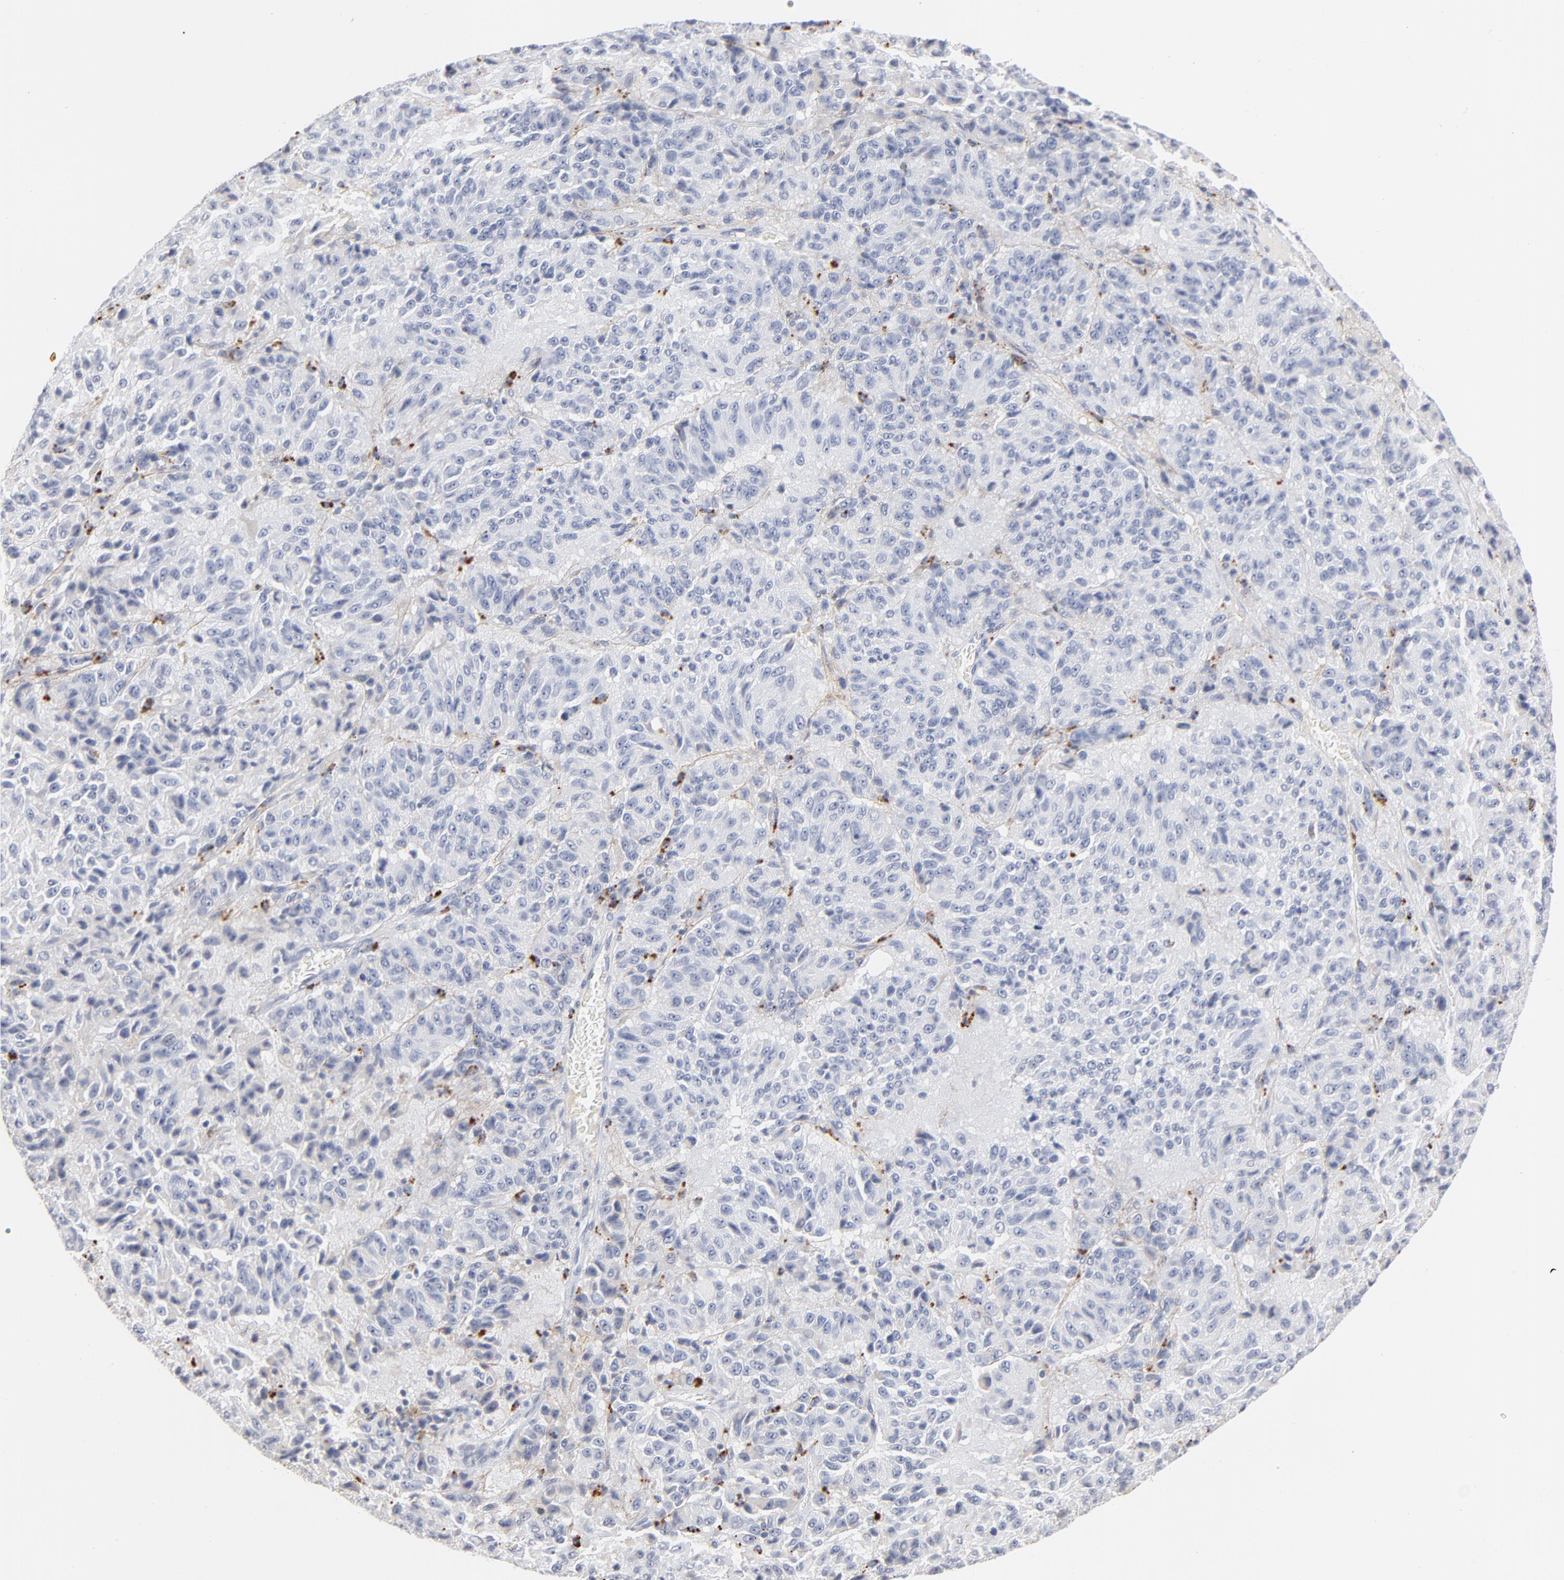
{"staining": {"intensity": "strong", "quantity": "<25%", "location": "cytoplasmic/membranous"}, "tissue": "melanoma", "cell_type": "Tumor cells", "image_type": "cancer", "snomed": [{"axis": "morphology", "description": "Malignant melanoma, Metastatic site"}, {"axis": "topography", "description": "Lung"}], "caption": "Brown immunohistochemical staining in melanoma shows strong cytoplasmic/membranous staining in about <25% of tumor cells.", "gene": "LTBP2", "patient": {"sex": "male", "age": 64}}